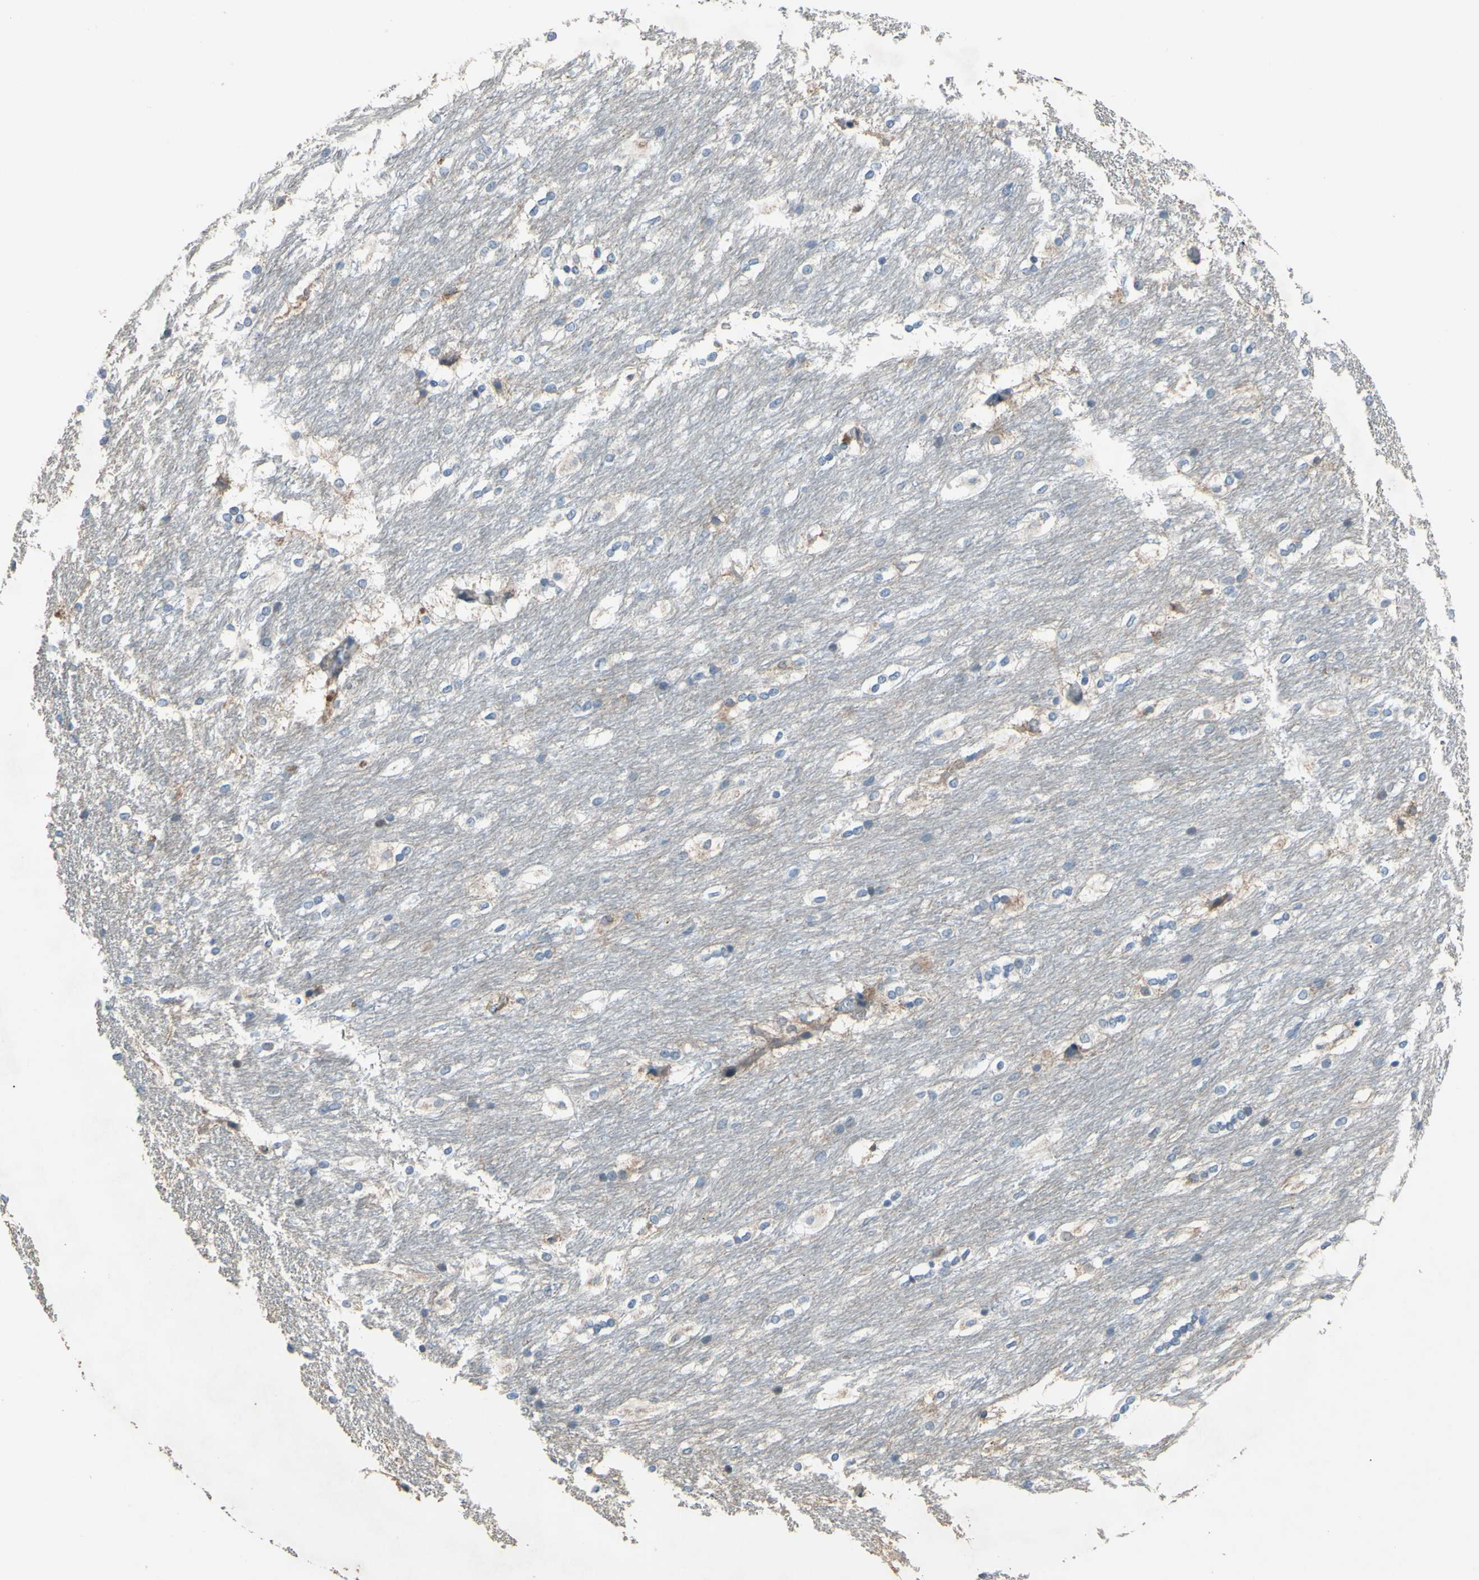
{"staining": {"intensity": "negative", "quantity": "none", "location": "none"}, "tissue": "caudate", "cell_type": "Glial cells", "image_type": "normal", "snomed": [{"axis": "morphology", "description": "Normal tissue, NOS"}, {"axis": "topography", "description": "Lateral ventricle wall"}], "caption": "IHC of benign caudate reveals no staining in glial cells.", "gene": "GRAMD2B", "patient": {"sex": "female", "age": 19}}